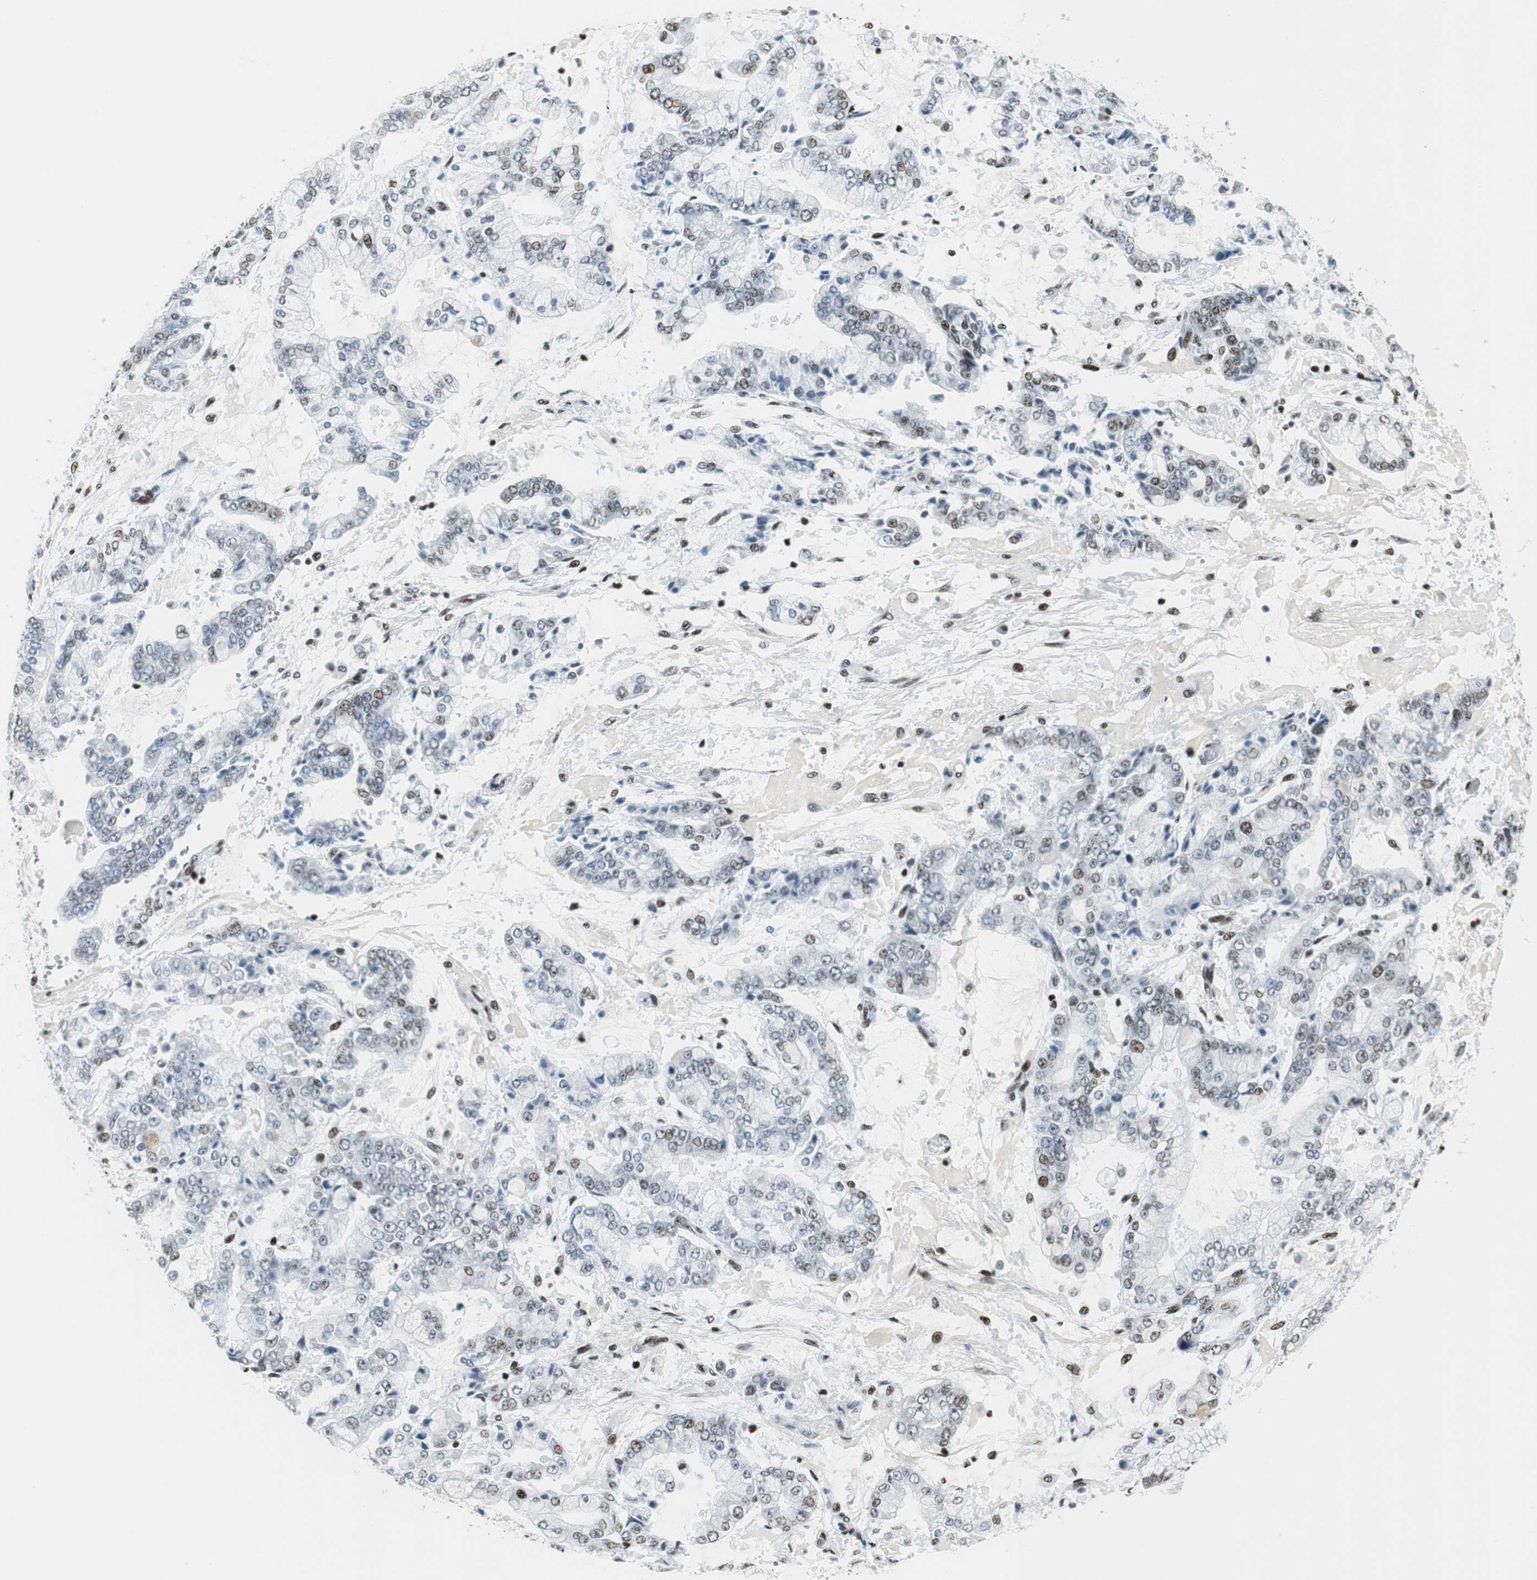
{"staining": {"intensity": "weak", "quantity": "25%-75%", "location": "nuclear"}, "tissue": "stomach cancer", "cell_type": "Tumor cells", "image_type": "cancer", "snomed": [{"axis": "morphology", "description": "Adenocarcinoma, NOS"}, {"axis": "topography", "description": "Stomach"}], "caption": "Immunohistochemistry (IHC) photomicrograph of neoplastic tissue: human stomach adenocarcinoma stained using immunohistochemistry shows low levels of weak protein expression localized specifically in the nuclear of tumor cells, appearing as a nuclear brown color.", "gene": "RBBP4", "patient": {"sex": "male", "age": 76}}